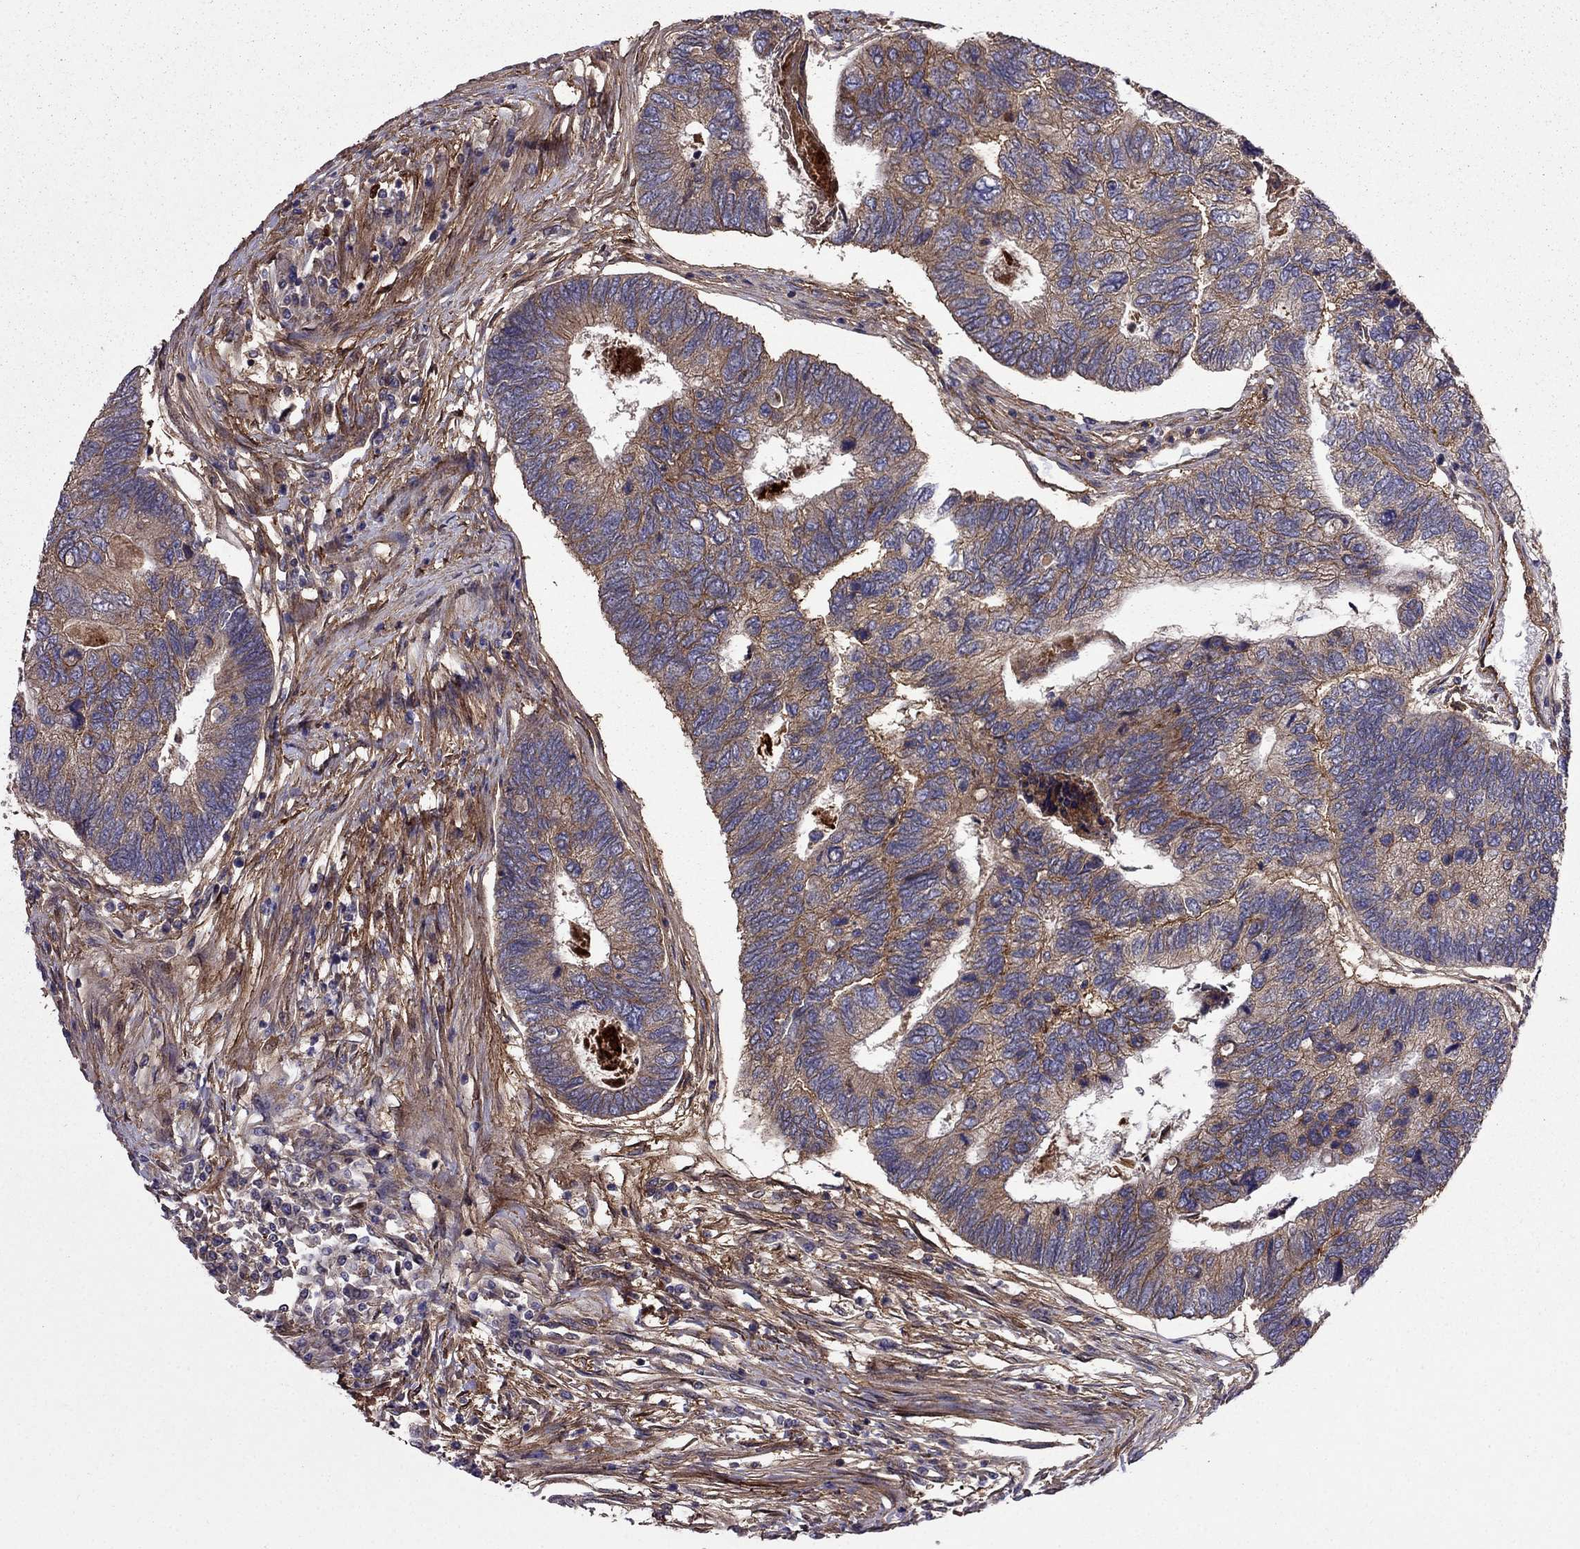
{"staining": {"intensity": "moderate", "quantity": ">75%", "location": "cytoplasmic/membranous"}, "tissue": "colorectal cancer", "cell_type": "Tumor cells", "image_type": "cancer", "snomed": [{"axis": "morphology", "description": "Adenocarcinoma, NOS"}, {"axis": "topography", "description": "Colon"}], "caption": "Adenocarcinoma (colorectal) stained for a protein shows moderate cytoplasmic/membranous positivity in tumor cells.", "gene": "ITGB1", "patient": {"sex": "female", "age": 67}}